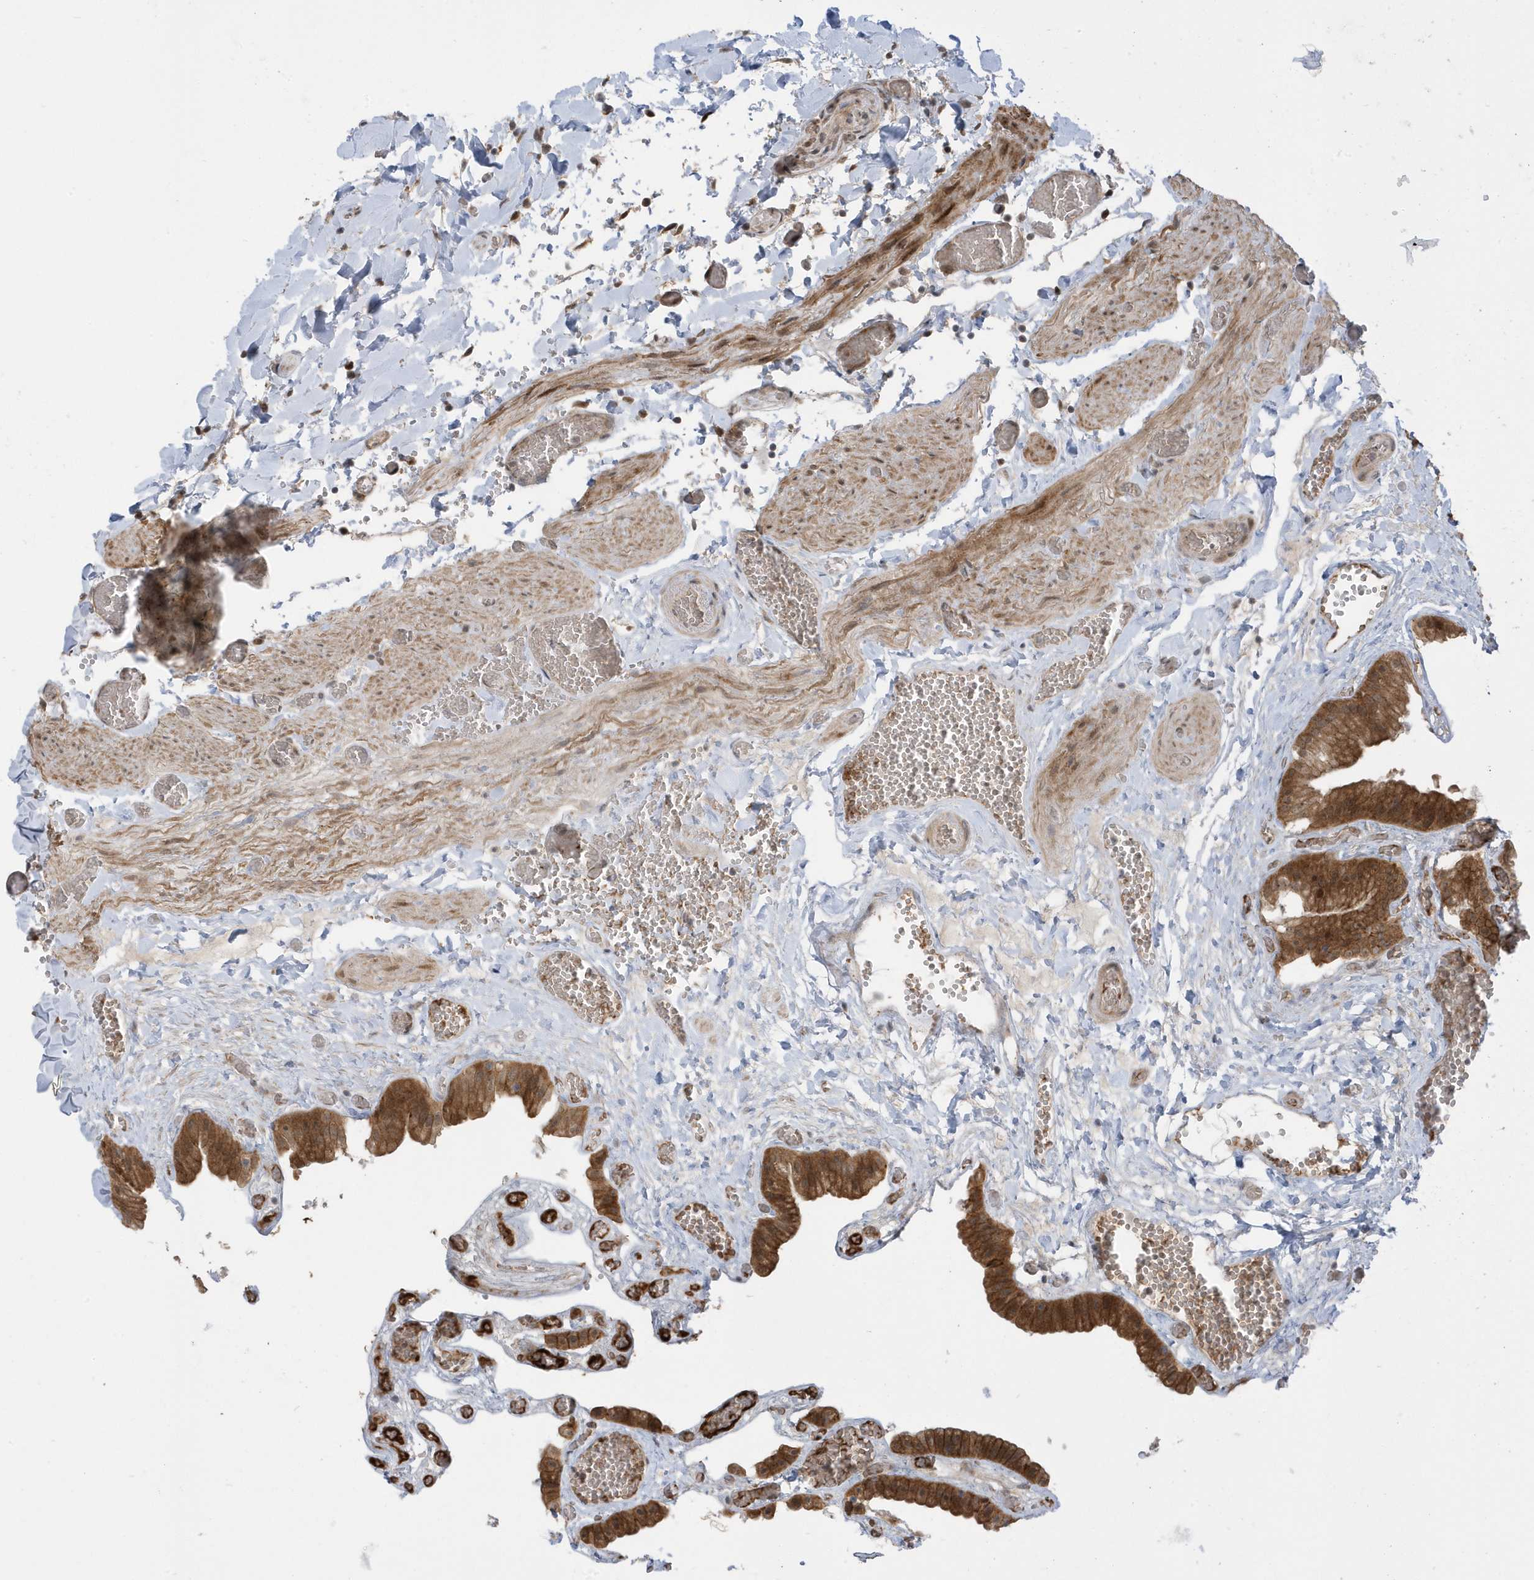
{"staining": {"intensity": "moderate", "quantity": ">75%", "location": "cytoplasmic/membranous,nuclear"}, "tissue": "gallbladder", "cell_type": "Glandular cells", "image_type": "normal", "snomed": [{"axis": "morphology", "description": "Normal tissue, NOS"}, {"axis": "topography", "description": "Gallbladder"}], "caption": "Benign gallbladder demonstrates moderate cytoplasmic/membranous,nuclear staining in approximately >75% of glandular cells The protein is stained brown, and the nuclei are stained in blue (DAB IHC with brightfield microscopy, high magnification)..", "gene": "USP53", "patient": {"sex": "female", "age": 64}}